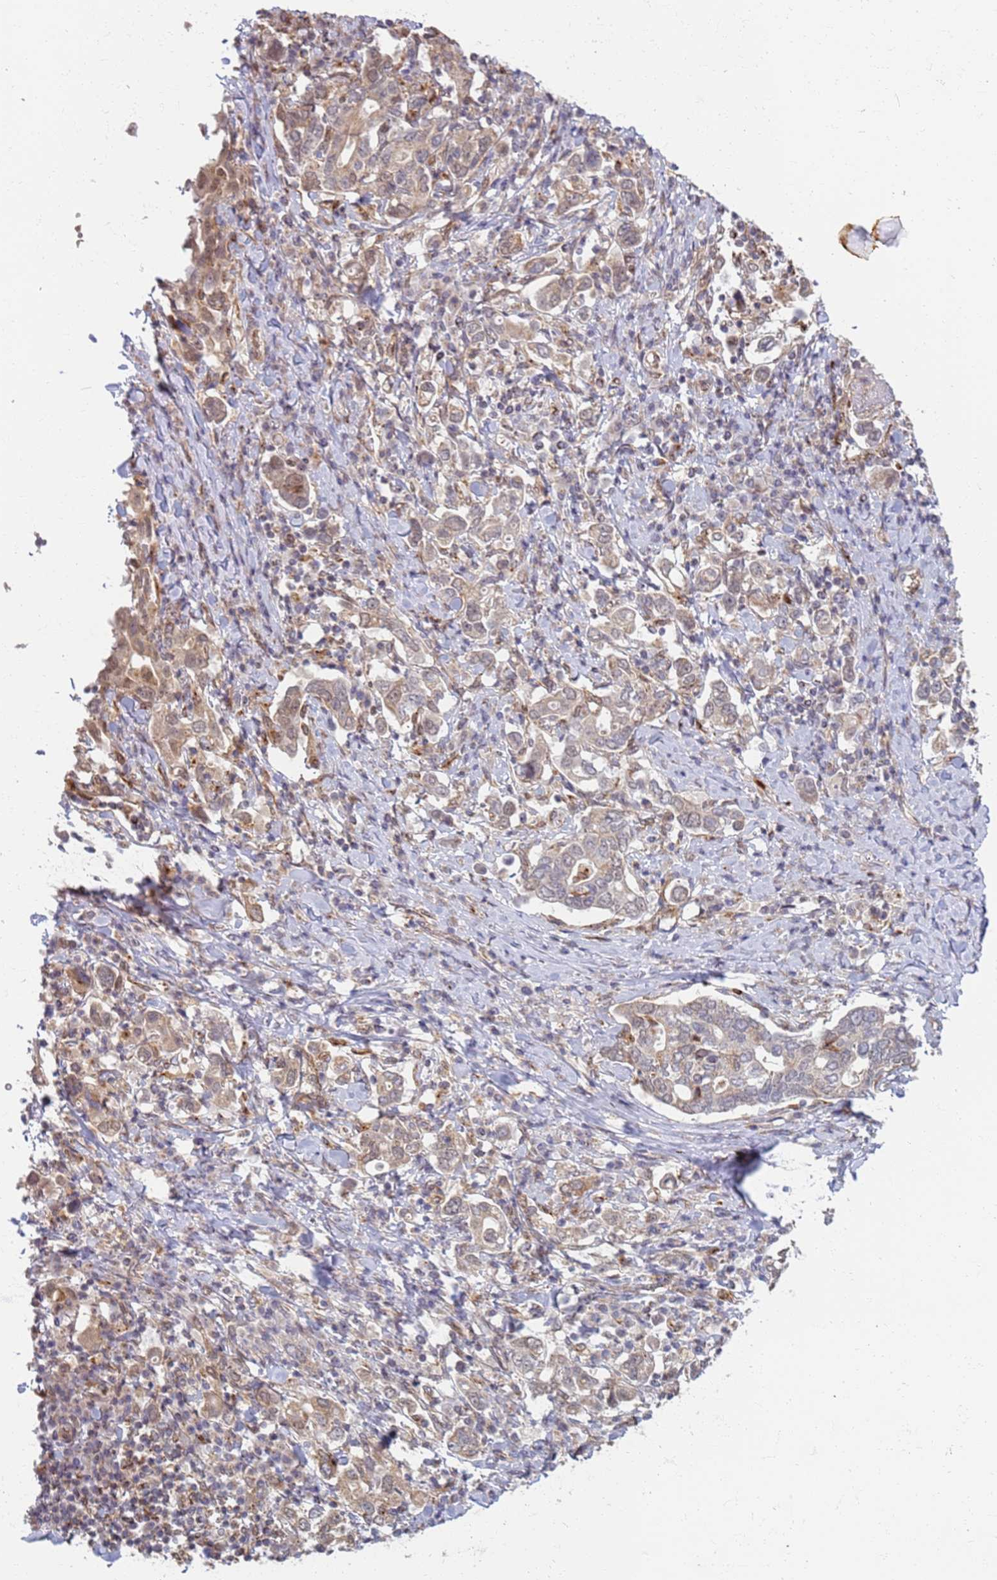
{"staining": {"intensity": "weak", "quantity": "25%-75%", "location": "cytoplasmic/membranous"}, "tissue": "stomach cancer", "cell_type": "Tumor cells", "image_type": "cancer", "snomed": [{"axis": "morphology", "description": "Adenocarcinoma, NOS"}, {"axis": "topography", "description": "Stomach, upper"}, {"axis": "topography", "description": "Stomach"}], "caption": "Immunohistochemistry staining of adenocarcinoma (stomach), which displays low levels of weak cytoplasmic/membranous expression in about 25%-75% of tumor cells indicating weak cytoplasmic/membranous protein expression. The staining was performed using DAB (3,3'-diaminobenzidine) (brown) for protein detection and nuclei were counterstained in hematoxylin (blue).", "gene": "CEP170", "patient": {"sex": "male", "age": 62}}